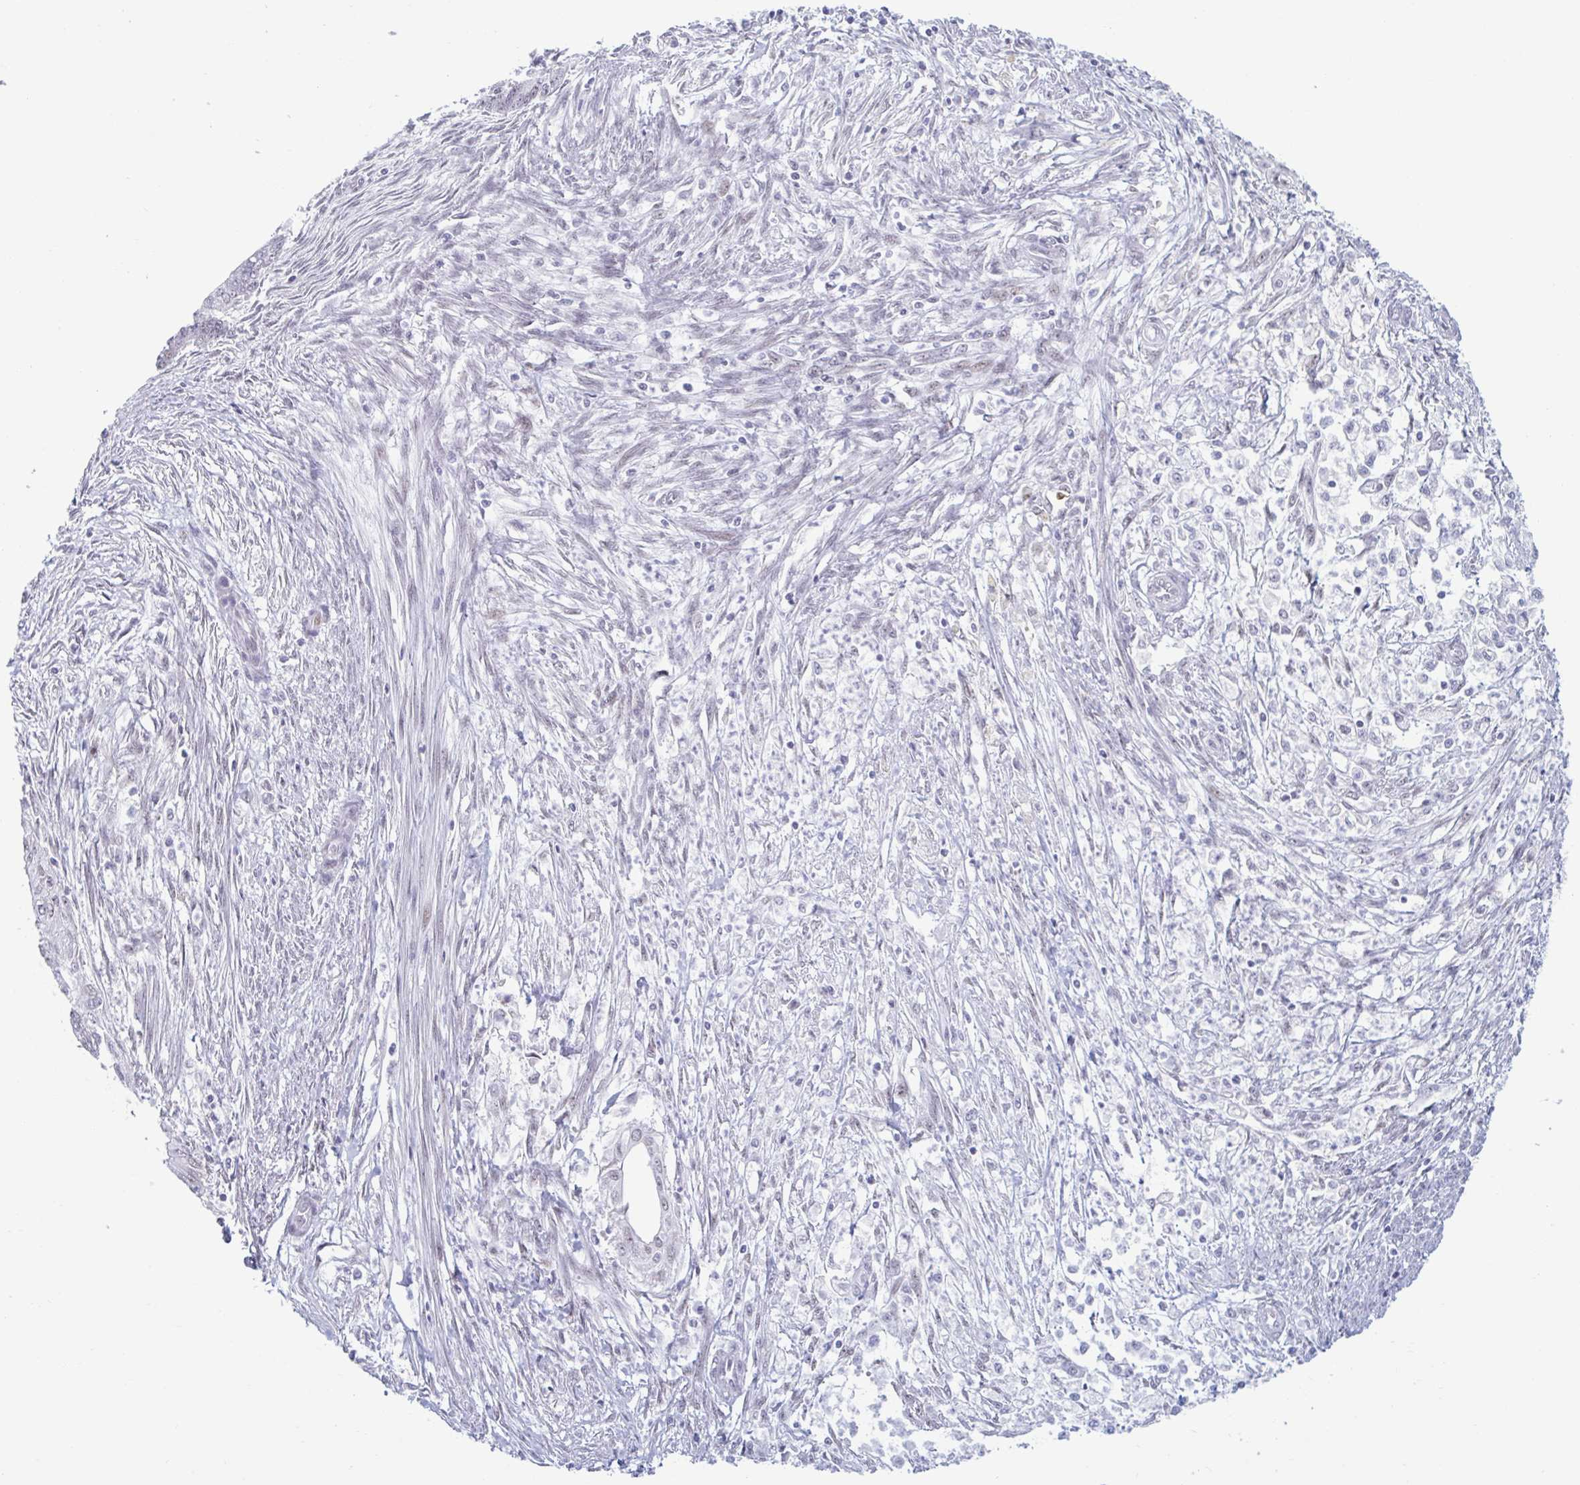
{"staining": {"intensity": "negative", "quantity": "none", "location": "none"}, "tissue": "endometrial cancer", "cell_type": "Tumor cells", "image_type": "cancer", "snomed": [{"axis": "morphology", "description": "Adenocarcinoma, NOS"}, {"axis": "topography", "description": "Endometrium"}], "caption": "Immunohistochemistry histopathology image of neoplastic tissue: endometrial cancer (adenocarcinoma) stained with DAB exhibits no significant protein staining in tumor cells.", "gene": "MSMB", "patient": {"sex": "female", "age": 73}}